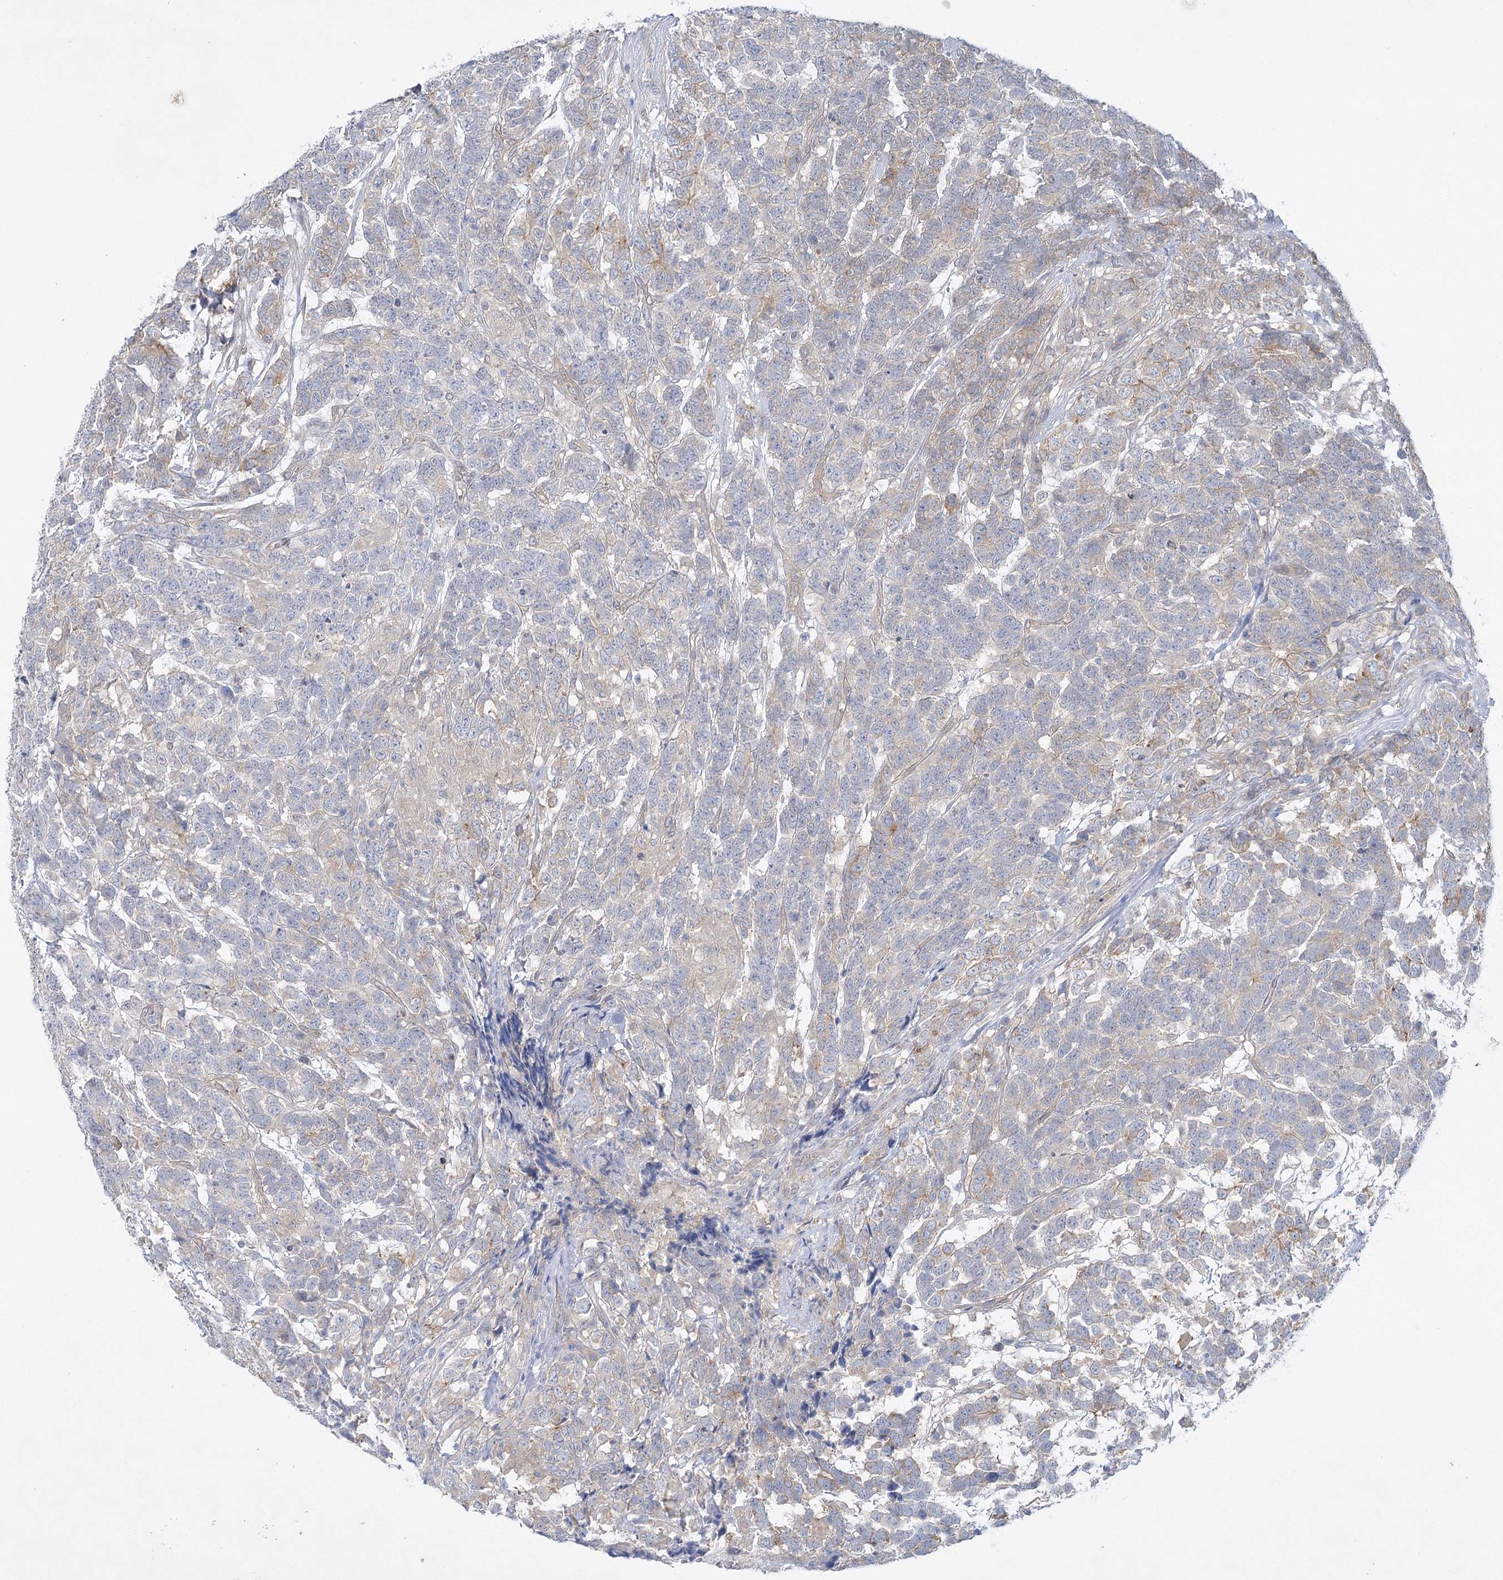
{"staining": {"intensity": "negative", "quantity": "none", "location": "none"}, "tissue": "testis cancer", "cell_type": "Tumor cells", "image_type": "cancer", "snomed": [{"axis": "morphology", "description": "Carcinoma, Embryonal, NOS"}, {"axis": "topography", "description": "Testis"}], "caption": "High magnification brightfield microscopy of embryonal carcinoma (testis) stained with DAB (brown) and counterstained with hematoxylin (blue): tumor cells show no significant staining.", "gene": "AAMDC", "patient": {"sex": "male", "age": 26}}